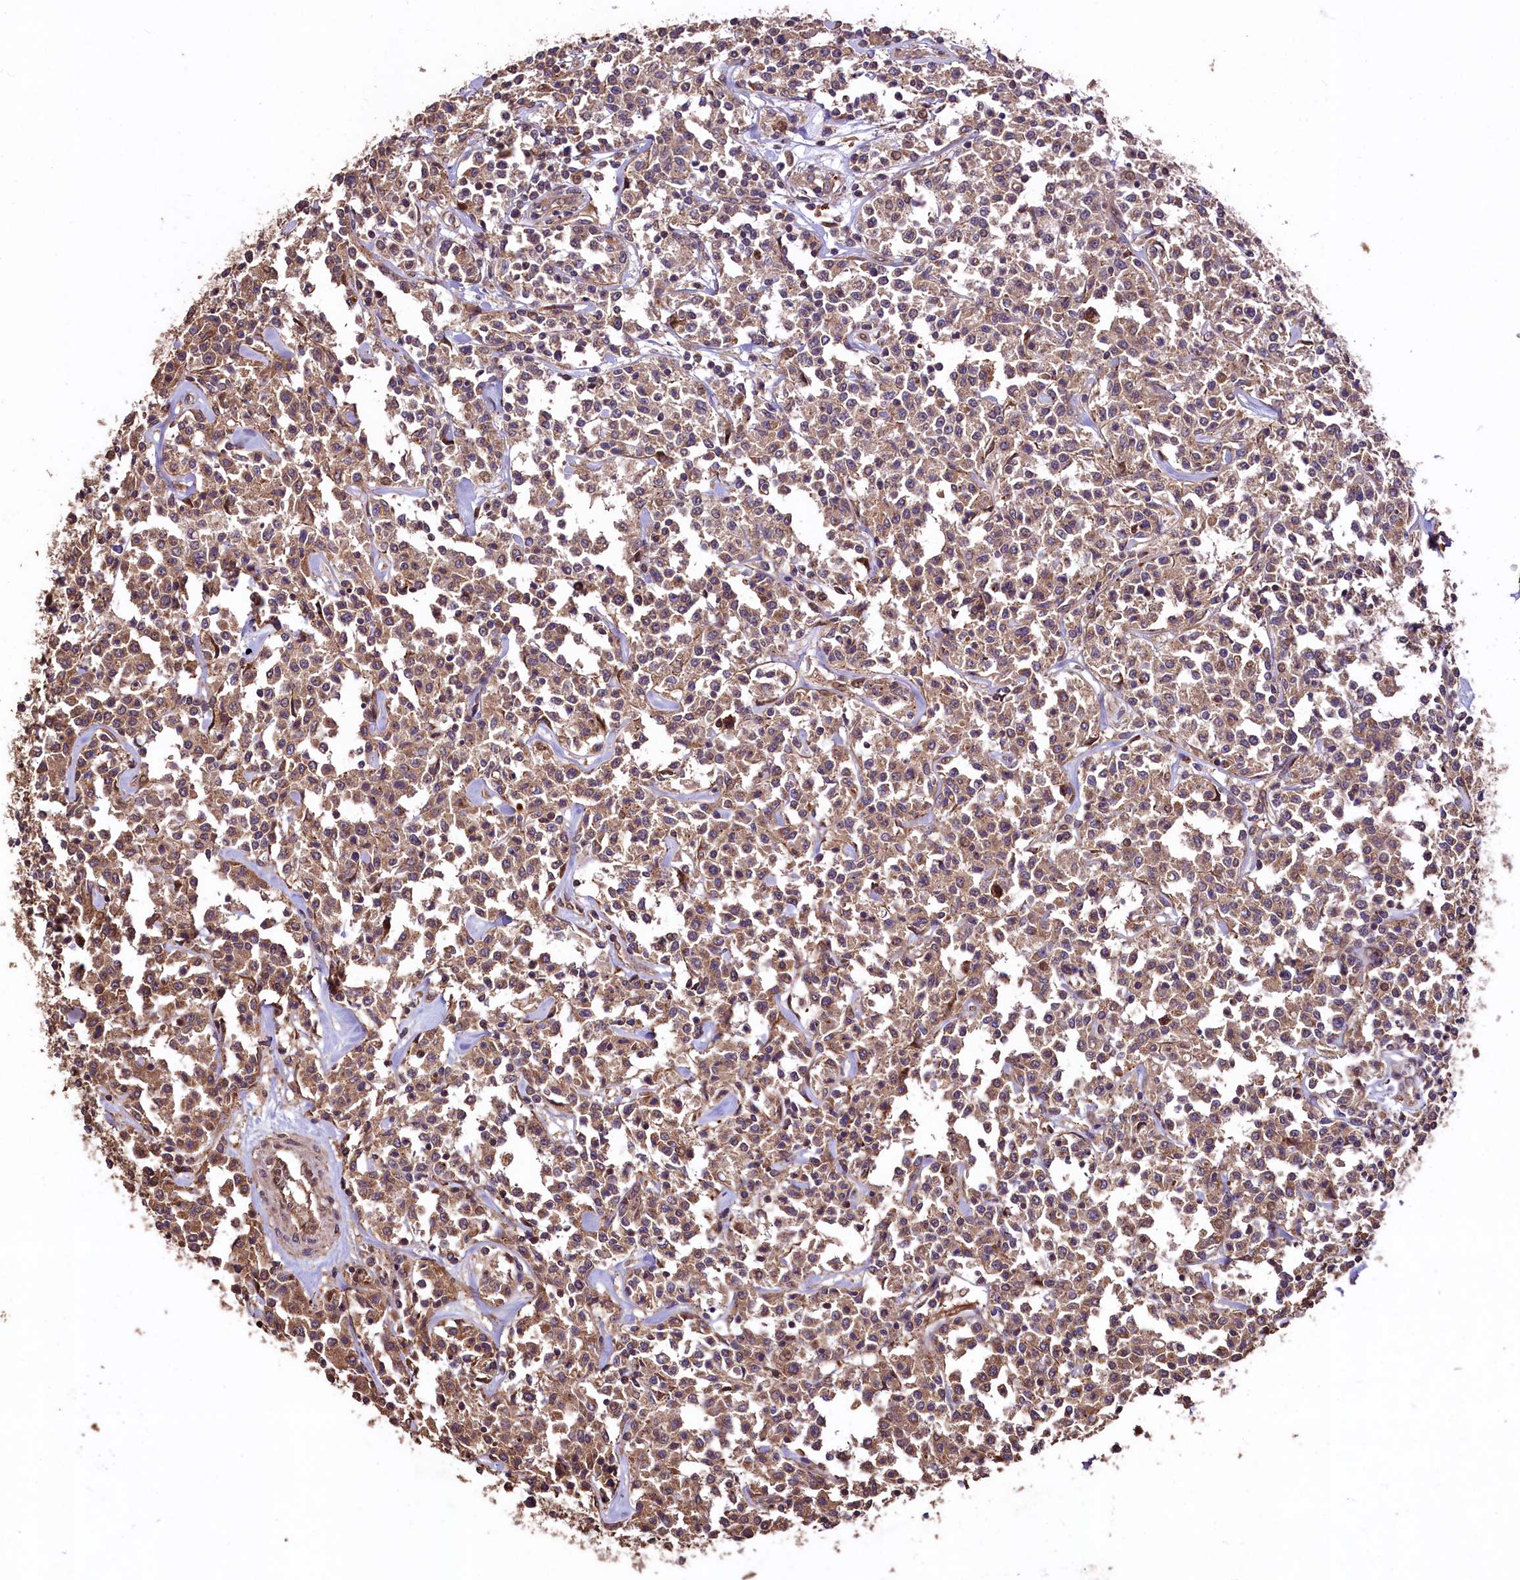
{"staining": {"intensity": "weak", "quantity": ">75%", "location": "cytoplasmic/membranous"}, "tissue": "lymphoma", "cell_type": "Tumor cells", "image_type": "cancer", "snomed": [{"axis": "morphology", "description": "Malignant lymphoma, non-Hodgkin's type, Low grade"}, {"axis": "topography", "description": "Small intestine"}], "caption": "High-magnification brightfield microscopy of low-grade malignant lymphoma, non-Hodgkin's type stained with DAB (3,3'-diaminobenzidine) (brown) and counterstained with hematoxylin (blue). tumor cells exhibit weak cytoplasmic/membranous positivity is identified in about>75% of cells. (Stains: DAB (3,3'-diaminobenzidine) in brown, nuclei in blue, Microscopy: brightfield microscopy at high magnification).", "gene": "TMEM98", "patient": {"sex": "female", "age": 59}}